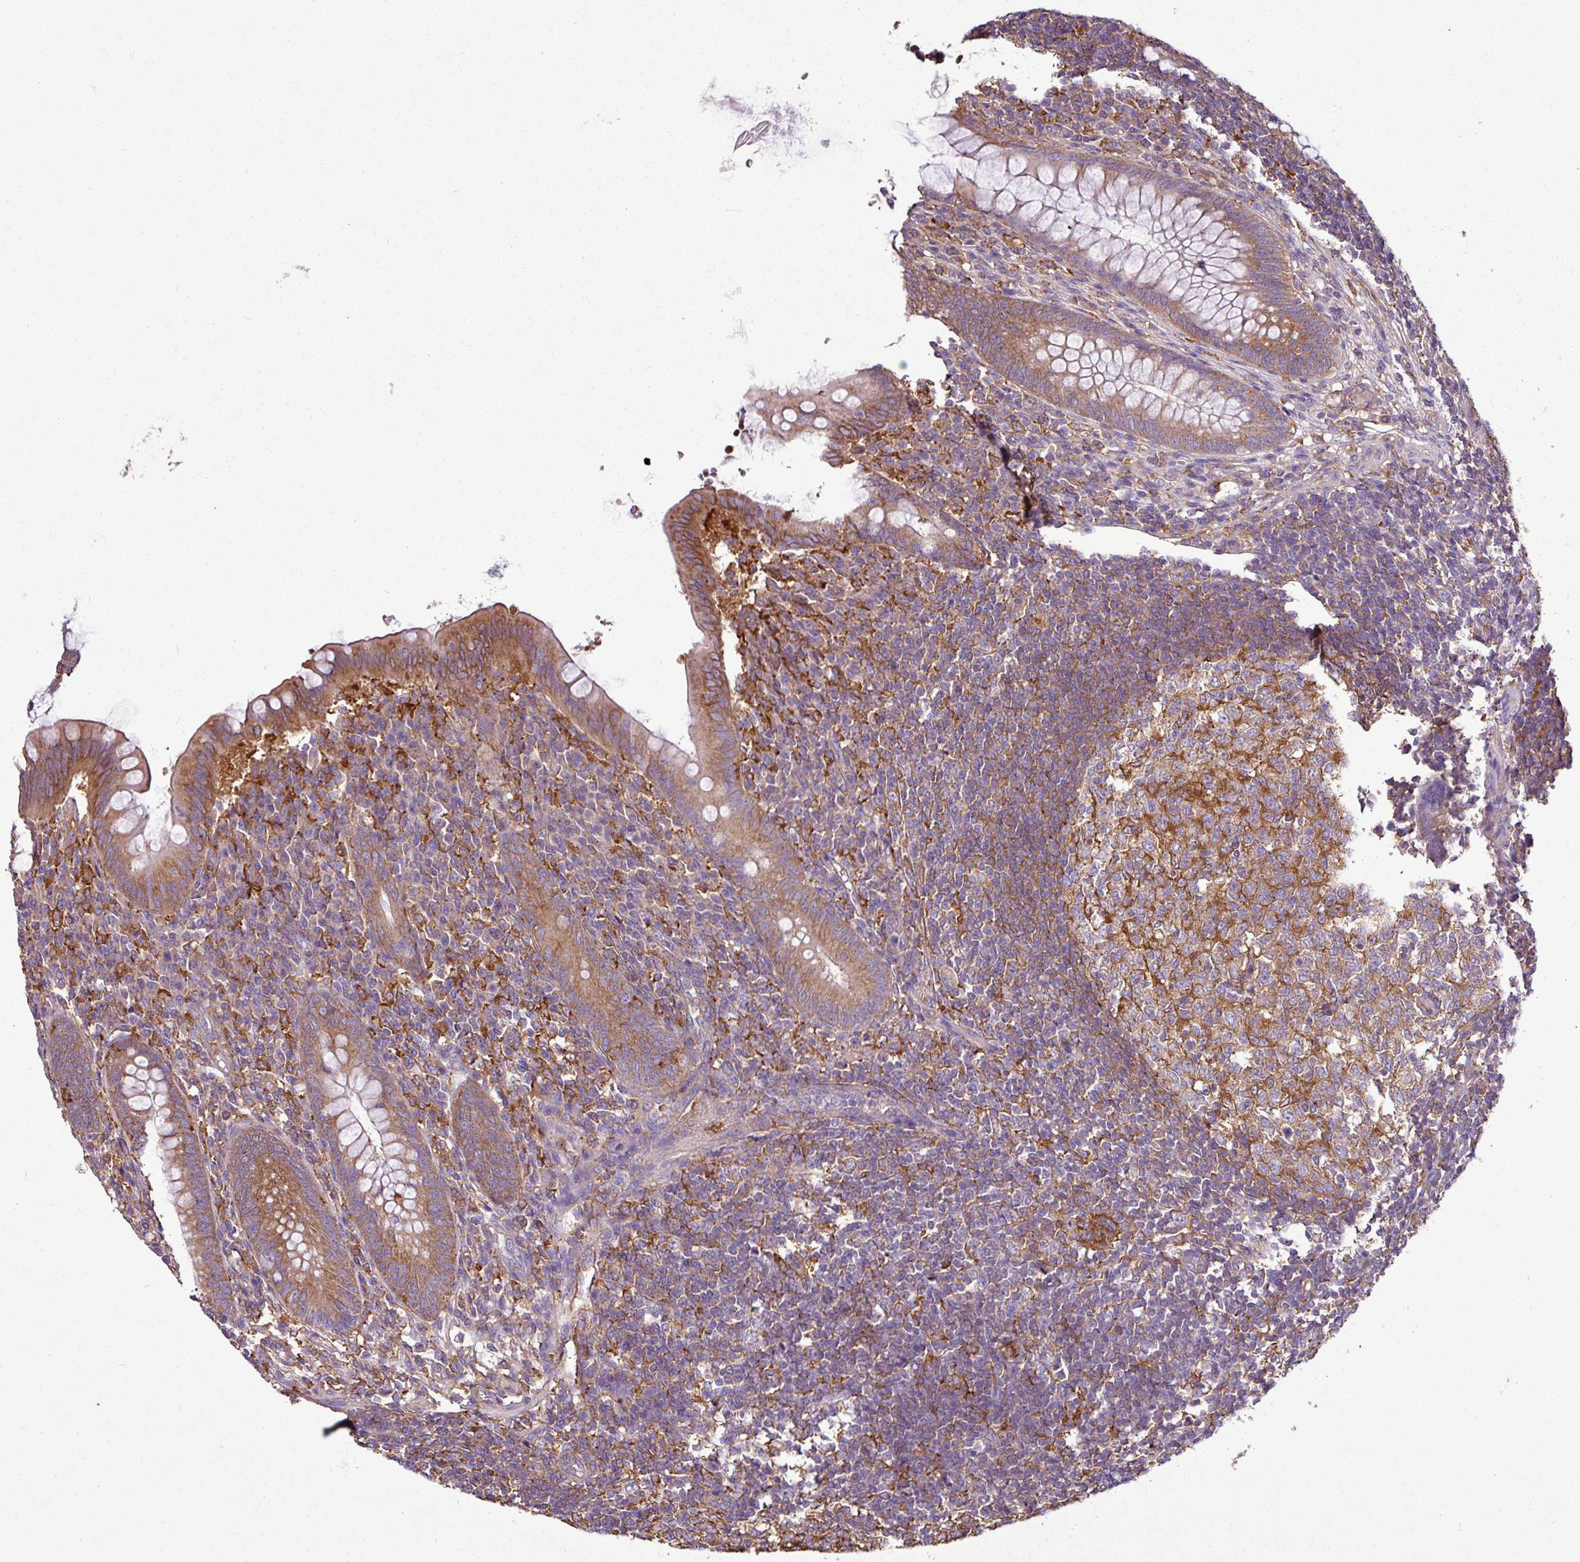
{"staining": {"intensity": "moderate", "quantity": ">75%", "location": "cytoplasmic/membranous"}, "tissue": "appendix", "cell_type": "Glandular cells", "image_type": "normal", "snomed": [{"axis": "morphology", "description": "Normal tissue, NOS"}, {"axis": "topography", "description": "Appendix"}], "caption": "A brown stain labels moderate cytoplasmic/membranous expression of a protein in glandular cells of unremarkable appendix. (Brightfield microscopy of DAB IHC at high magnification).", "gene": "PACSIN2", "patient": {"sex": "female", "age": 33}}